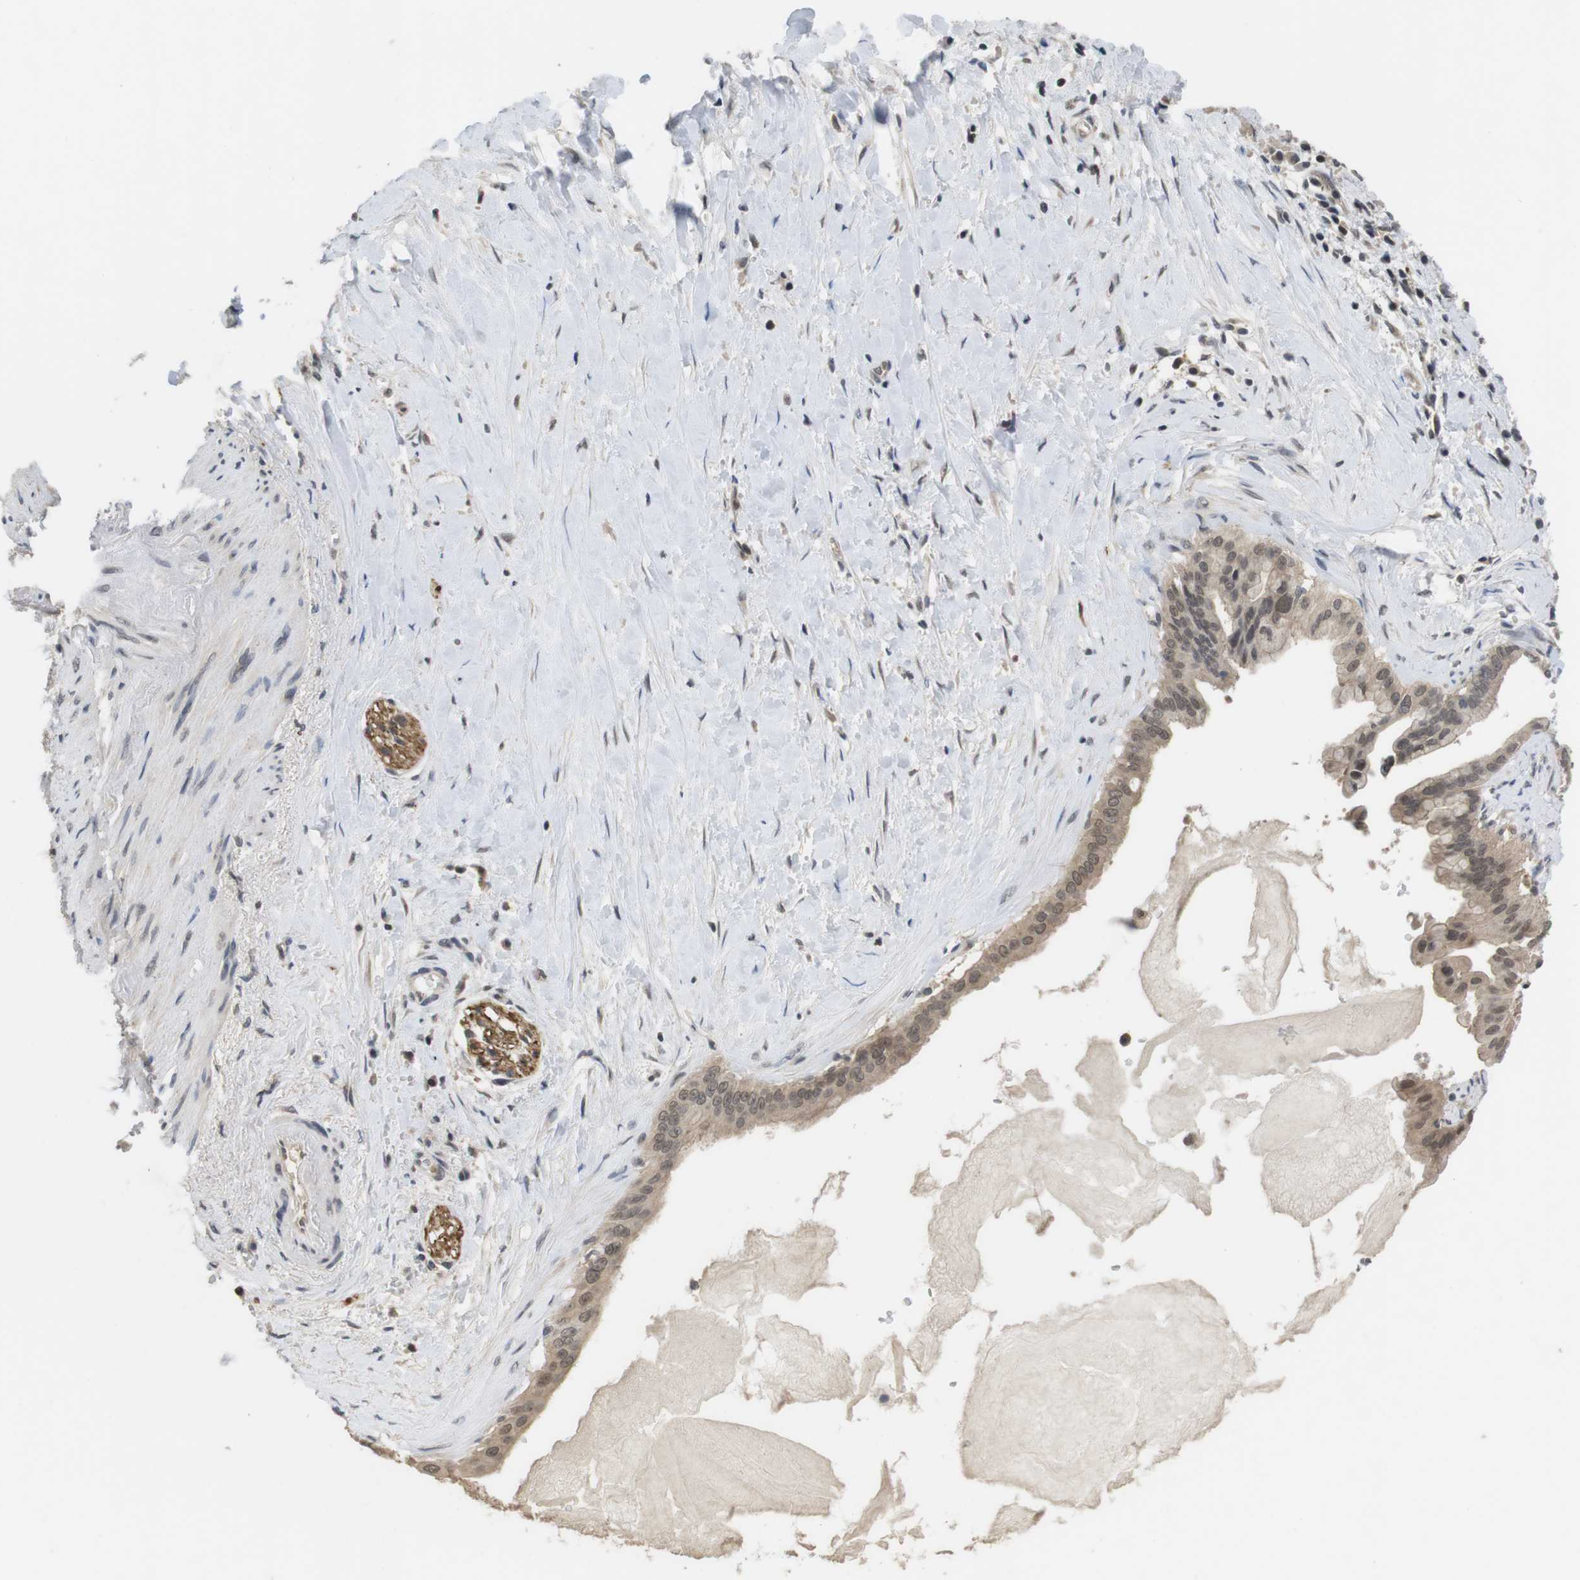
{"staining": {"intensity": "weak", "quantity": ">75%", "location": "cytoplasmic/membranous,nuclear"}, "tissue": "pancreatic cancer", "cell_type": "Tumor cells", "image_type": "cancer", "snomed": [{"axis": "morphology", "description": "Adenocarcinoma, NOS"}, {"axis": "topography", "description": "Pancreas"}], "caption": "Tumor cells display weak cytoplasmic/membranous and nuclear positivity in about >75% of cells in pancreatic cancer (adenocarcinoma). The staining was performed using DAB, with brown indicating positive protein expression. Nuclei are stained blue with hematoxylin.", "gene": "FADD", "patient": {"sex": "male", "age": 55}}